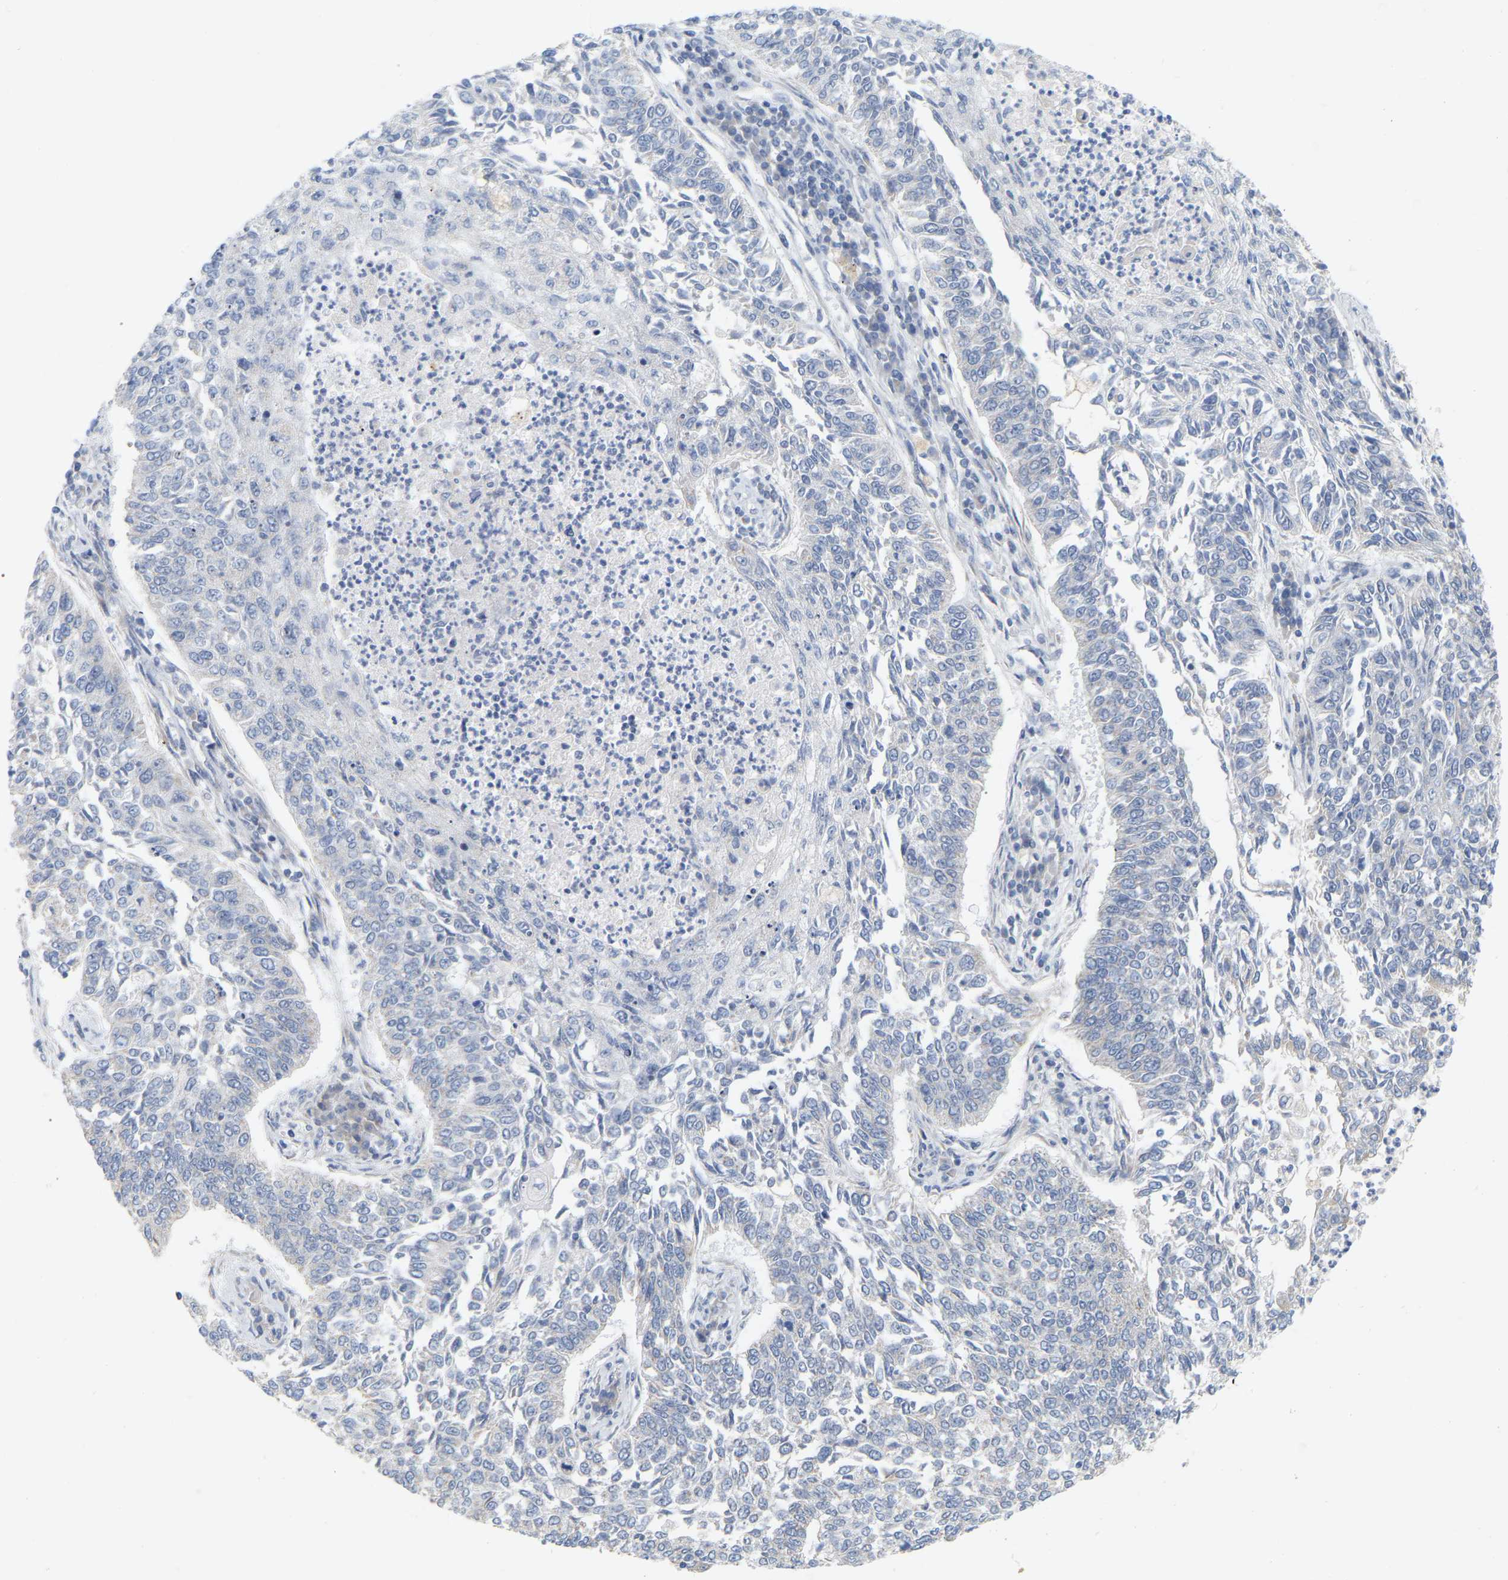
{"staining": {"intensity": "negative", "quantity": "none", "location": "none"}, "tissue": "lung cancer", "cell_type": "Tumor cells", "image_type": "cancer", "snomed": [{"axis": "morphology", "description": "Normal tissue, NOS"}, {"axis": "morphology", "description": "Squamous cell carcinoma, NOS"}, {"axis": "topography", "description": "Cartilage tissue"}, {"axis": "topography", "description": "Bronchus"}, {"axis": "topography", "description": "Lung"}], "caption": "Tumor cells are negative for brown protein staining in lung cancer (squamous cell carcinoma). (Stains: DAB (3,3'-diaminobenzidine) IHC with hematoxylin counter stain, Microscopy: brightfield microscopy at high magnification).", "gene": "MINDY4", "patient": {"sex": "female", "age": 49}}